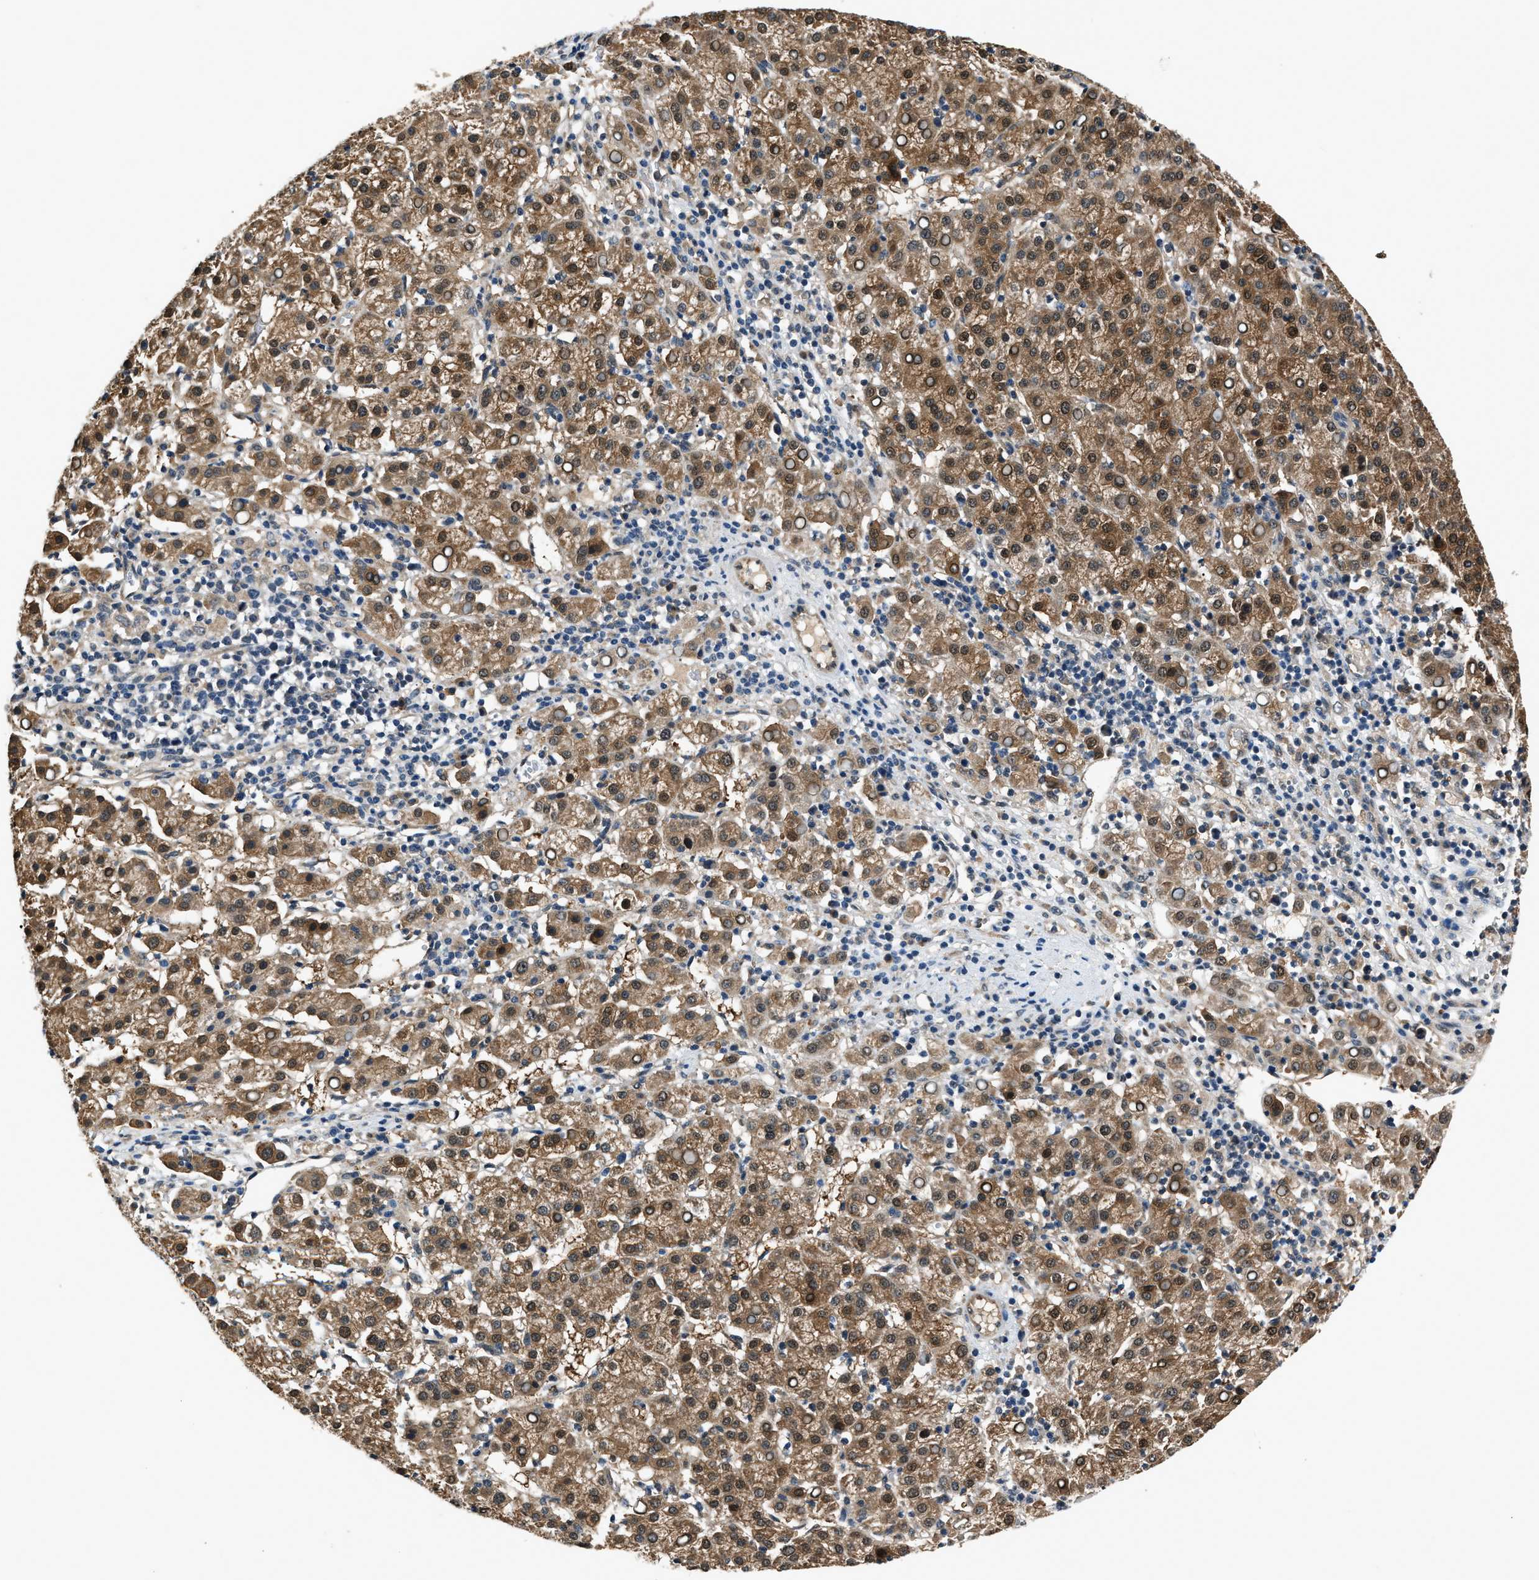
{"staining": {"intensity": "moderate", "quantity": ">75%", "location": "cytoplasmic/membranous,nuclear"}, "tissue": "liver cancer", "cell_type": "Tumor cells", "image_type": "cancer", "snomed": [{"axis": "morphology", "description": "Carcinoma, Hepatocellular, NOS"}, {"axis": "topography", "description": "Liver"}], "caption": "Tumor cells reveal medium levels of moderate cytoplasmic/membranous and nuclear expression in approximately >75% of cells in liver cancer (hepatocellular carcinoma).", "gene": "TP53I3", "patient": {"sex": "female", "age": 58}}